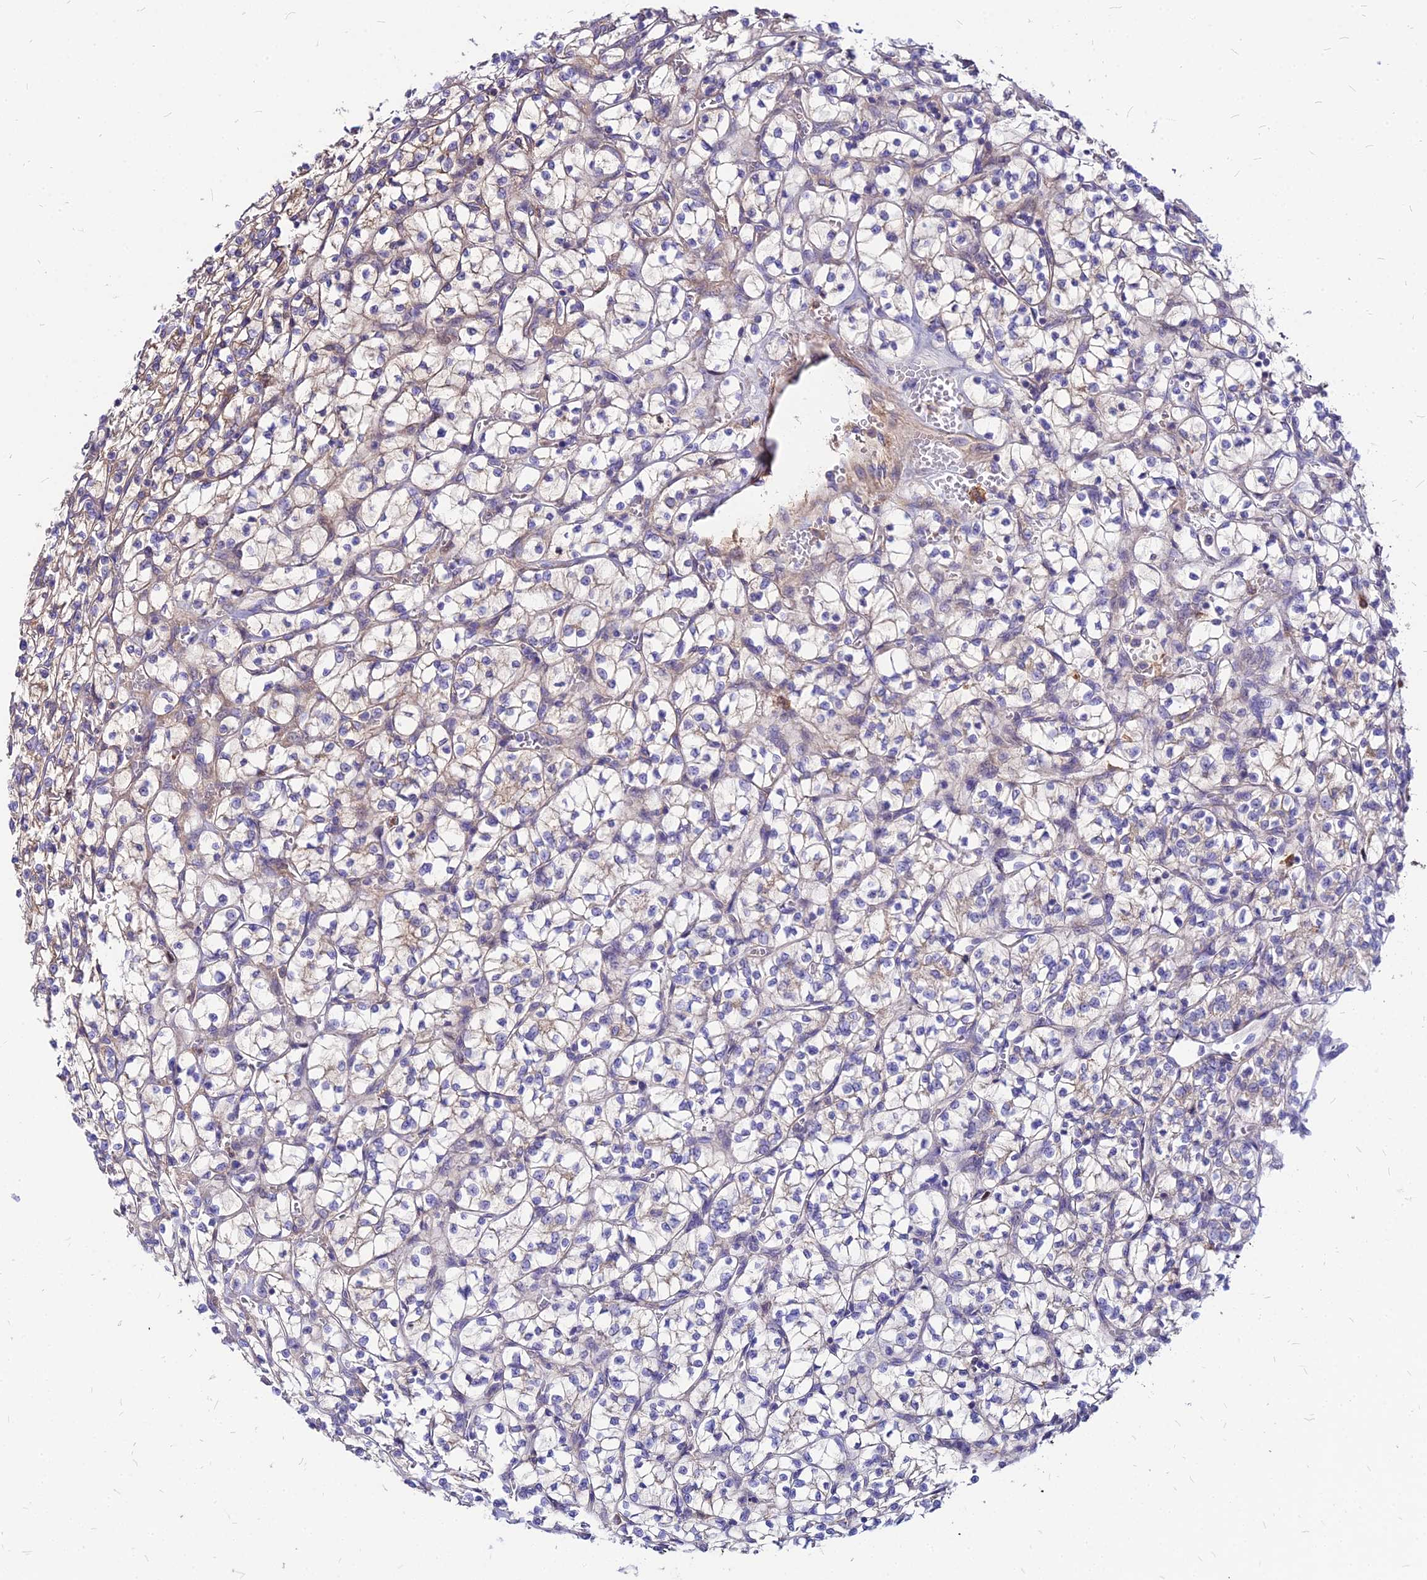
{"staining": {"intensity": "weak", "quantity": "<25%", "location": "cytoplasmic/membranous"}, "tissue": "renal cancer", "cell_type": "Tumor cells", "image_type": "cancer", "snomed": [{"axis": "morphology", "description": "Adenocarcinoma, NOS"}, {"axis": "topography", "description": "Kidney"}], "caption": "Renal cancer (adenocarcinoma) stained for a protein using IHC reveals no positivity tumor cells.", "gene": "ACSM6", "patient": {"sex": "female", "age": 64}}